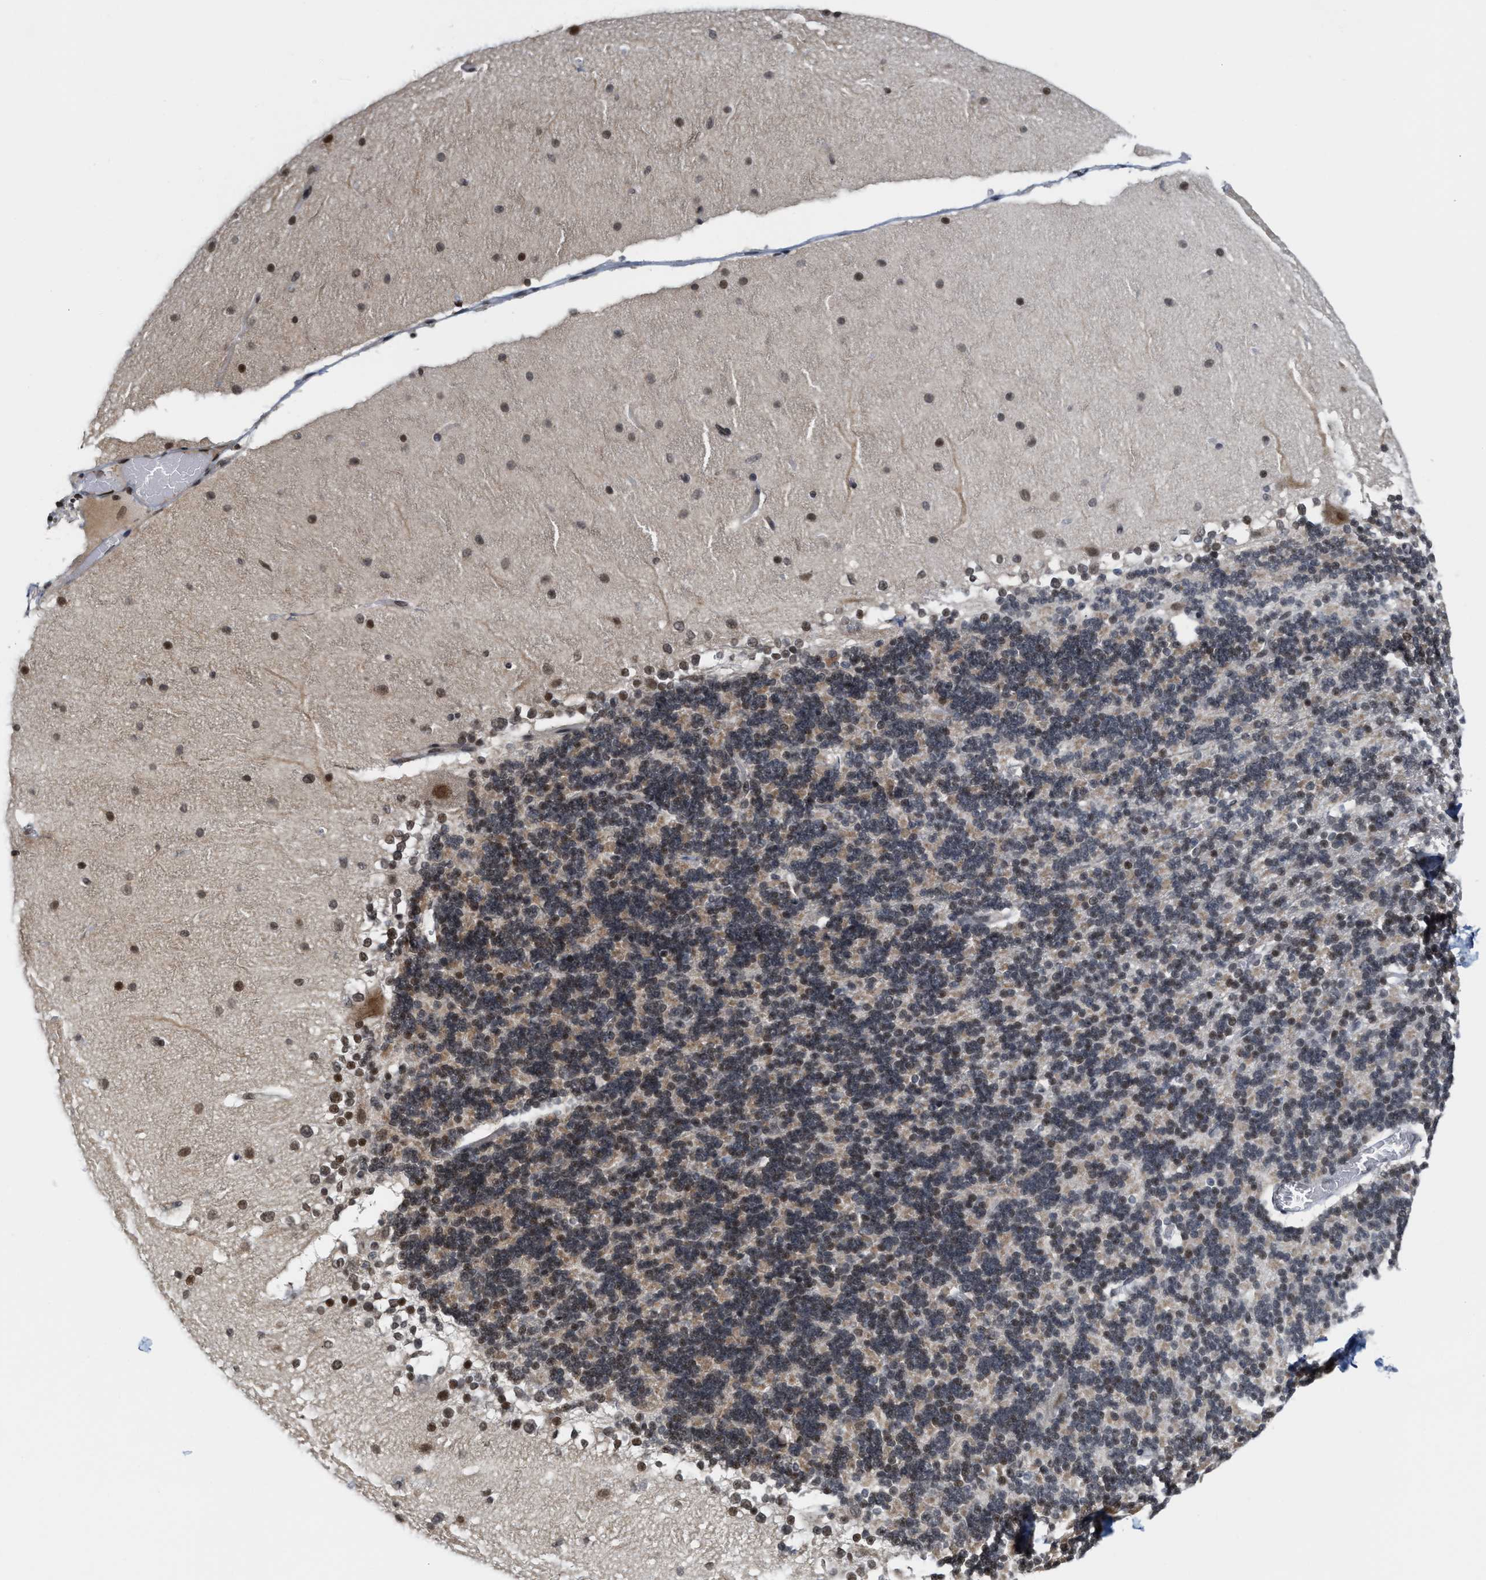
{"staining": {"intensity": "moderate", "quantity": "25%-75%", "location": "nuclear"}, "tissue": "cerebellum", "cell_type": "Cells in granular layer", "image_type": "normal", "snomed": [{"axis": "morphology", "description": "Normal tissue, NOS"}, {"axis": "topography", "description": "Cerebellum"}], "caption": "Immunohistochemistry (DAB (3,3'-diaminobenzidine)) staining of benign human cerebellum reveals moderate nuclear protein positivity in approximately 25%-75% of cells in granular layer.", "gene": "ANKRD6", "patient": {"sex": "female", "age": 19}}